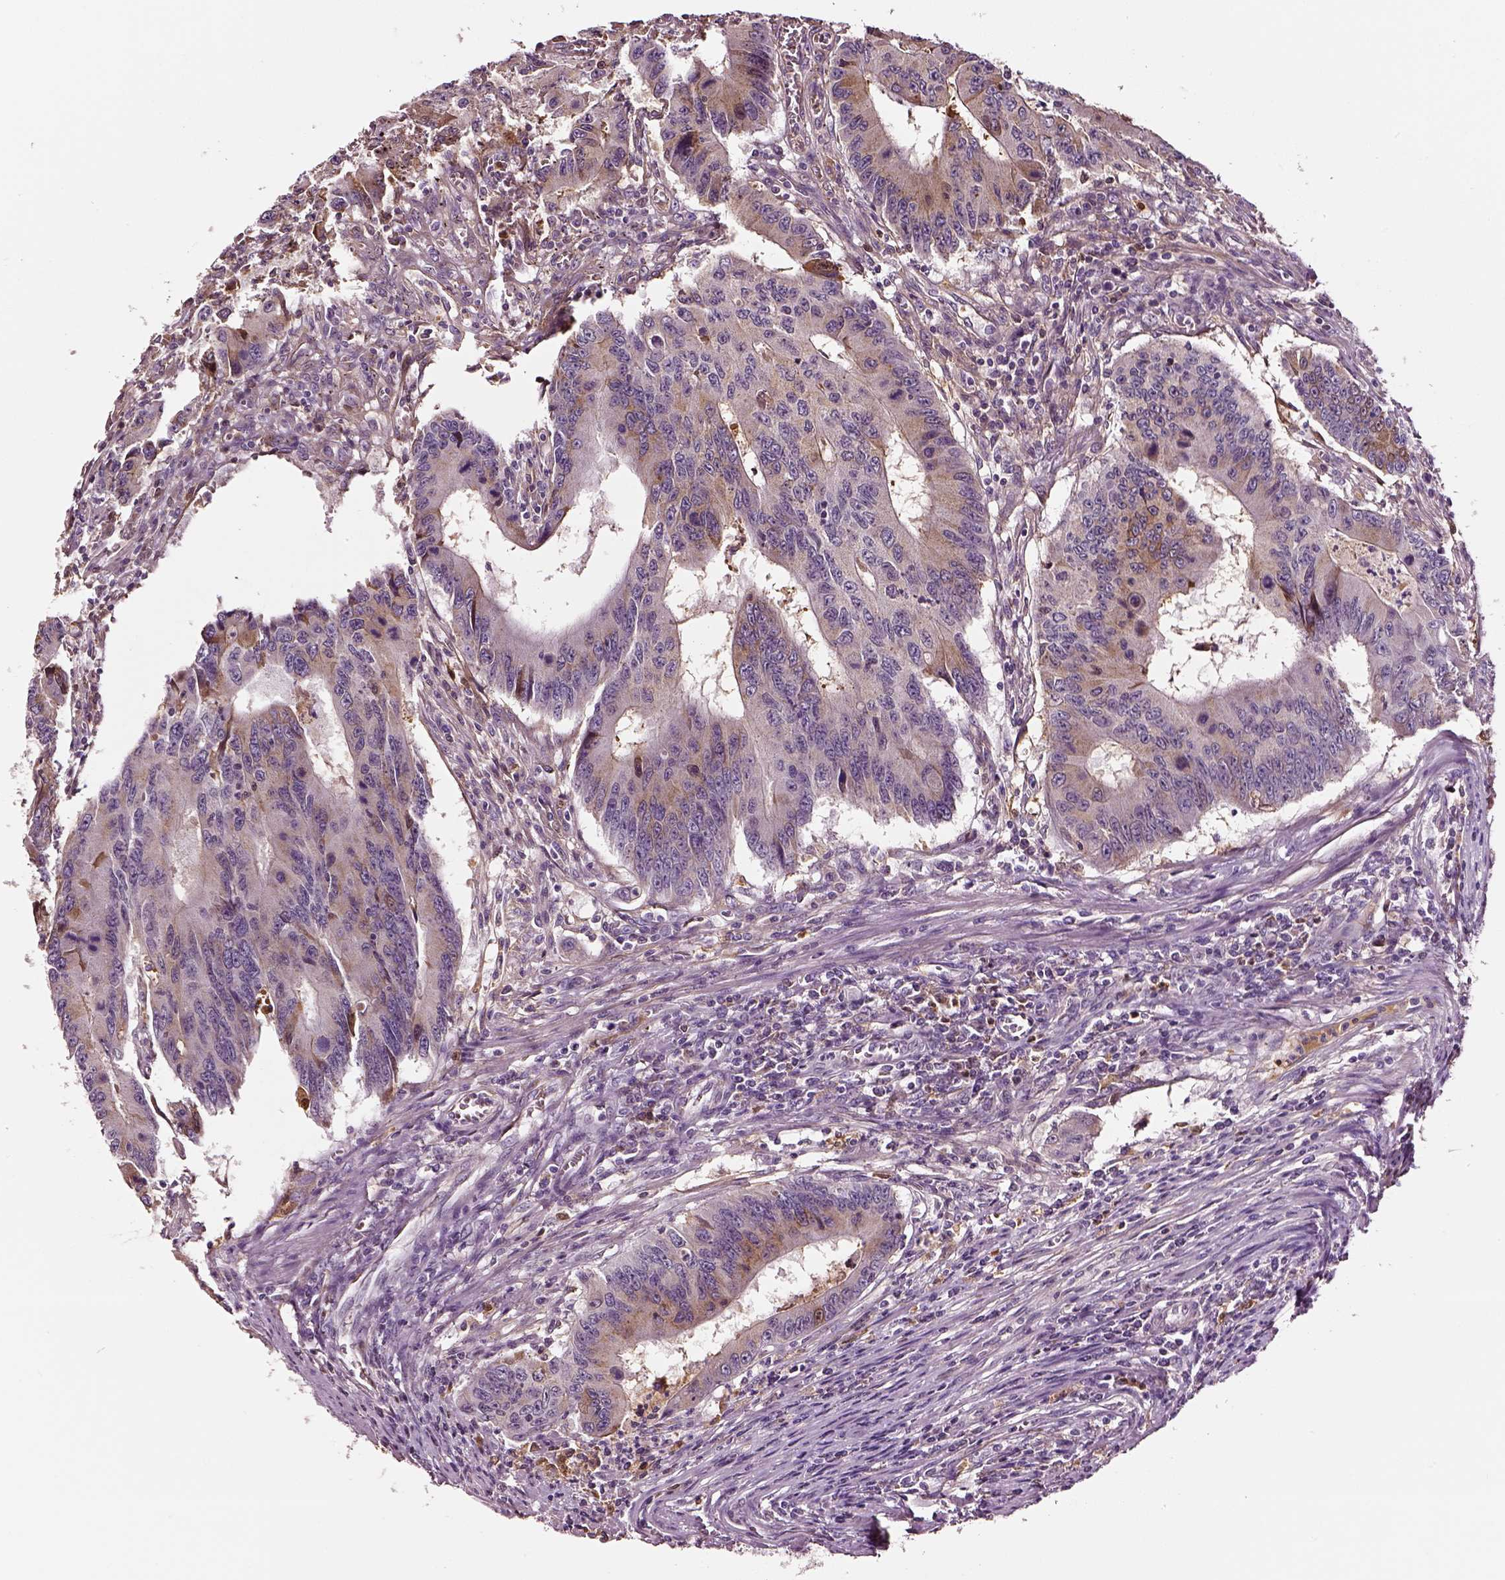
{"staining": {"intensity": "moderate", "quantity": "<25%", "location": "cytoplasmic/membranous"}, "tissue": "colorectal cancer", "cell_type": "Tumor cells", "image_type": "cancer", "snomed": [{"axis": "morphology", "description": "Adenocarcinoma, NOS"}, {"axis": "topography", "description": "Colon"}], "caption": "Brown immunohistochemical staining in colorectal cancer (adenocarcinoma) shows moderate cytoplasmic/membranous expression in approximately <25% of tumor cells.", "gene": "TF", "patient": {"sex": "male", "age": 53}}